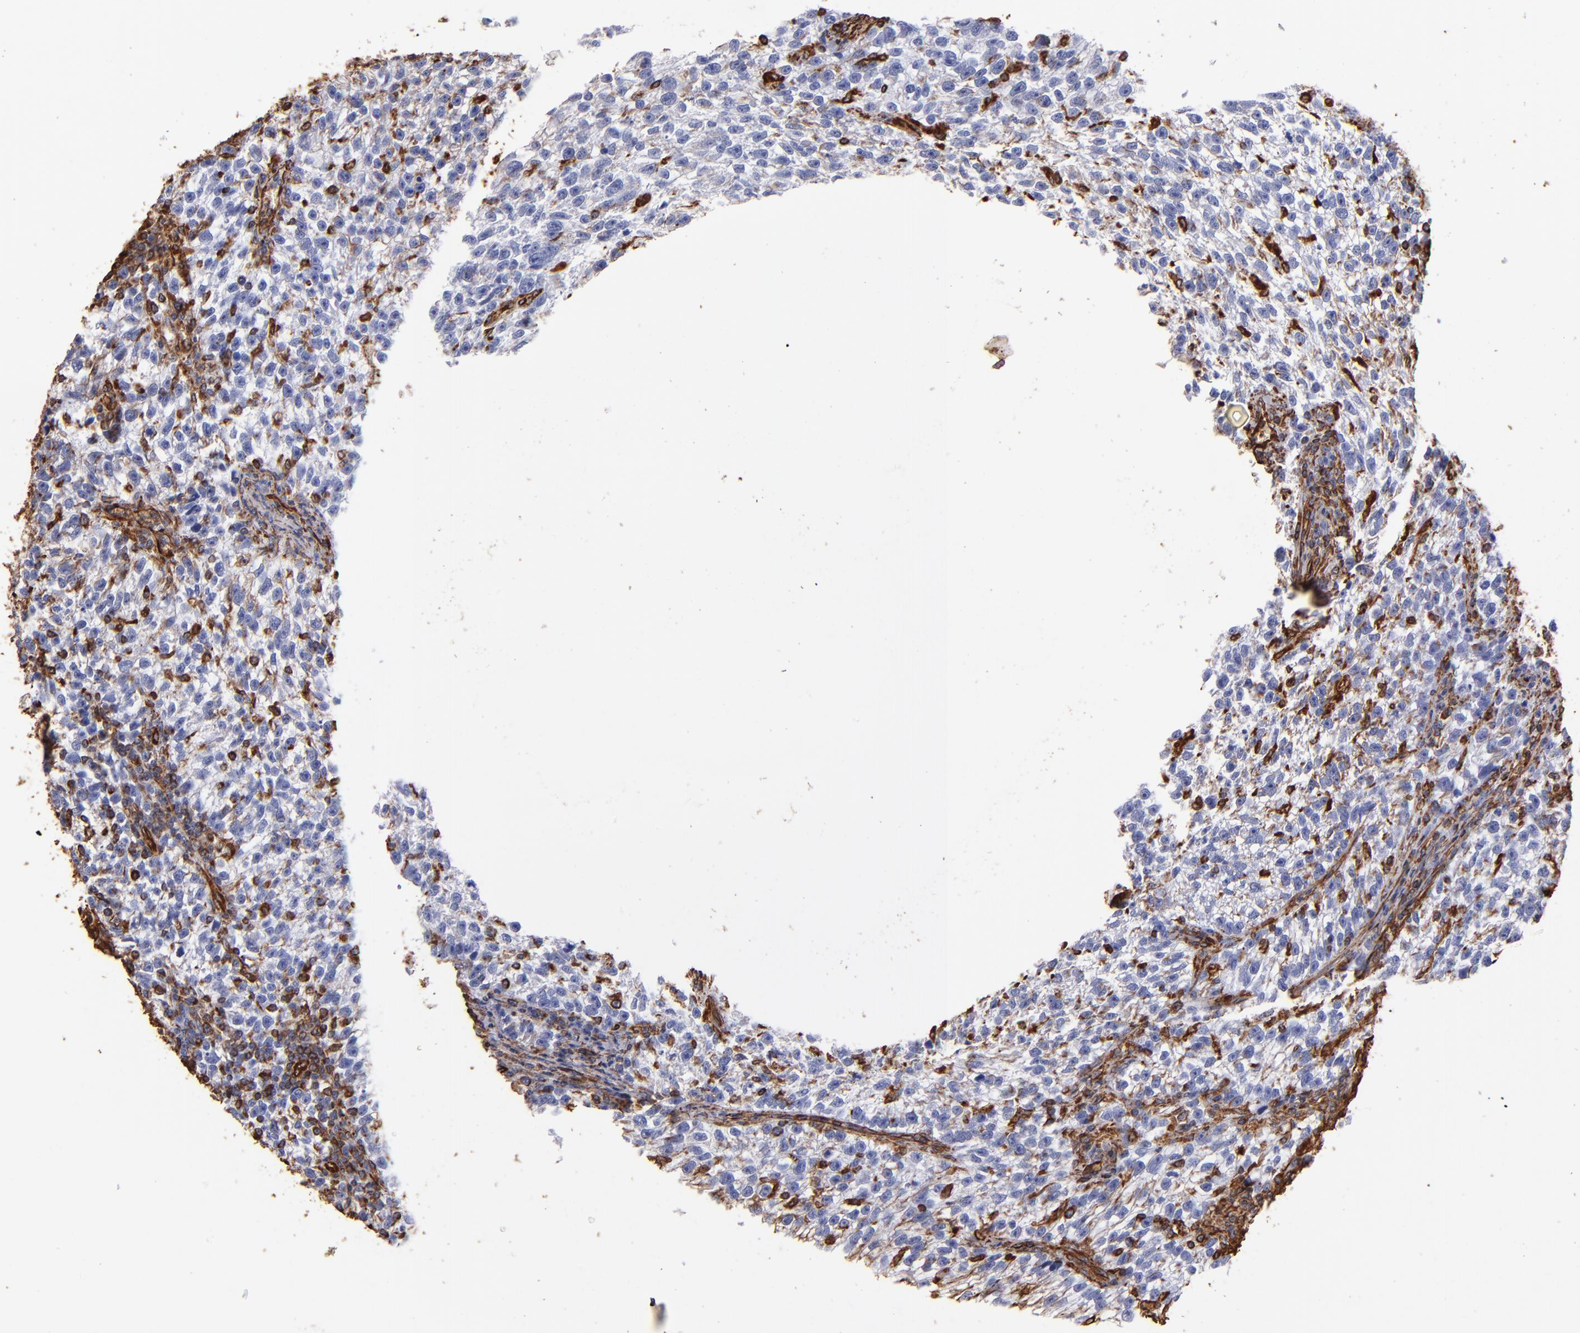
{"staining": {"intensity": "strong", "quantity": "<25%", "location": "cytoplasmic/membranous,nuclear"}, "tissue": "testis cancer", "cell_type": "Tumor cells", "image_type": "cancer", "snomed": [{"axis": "morphology", "description": "Seminoma, NOS"}, {"axis": "topography", "description": "Testis"}], "caption": "The histopathology image exhibits a brown stain indicating the presence of a protein in the cytoplasmic/membranous and nuclear of tumor cells in testis seminoma. (DAB IHC with brightfield microscopy, high magnification).", "gene": "VIM", "patient": {"sex": "male", "age": 38}}